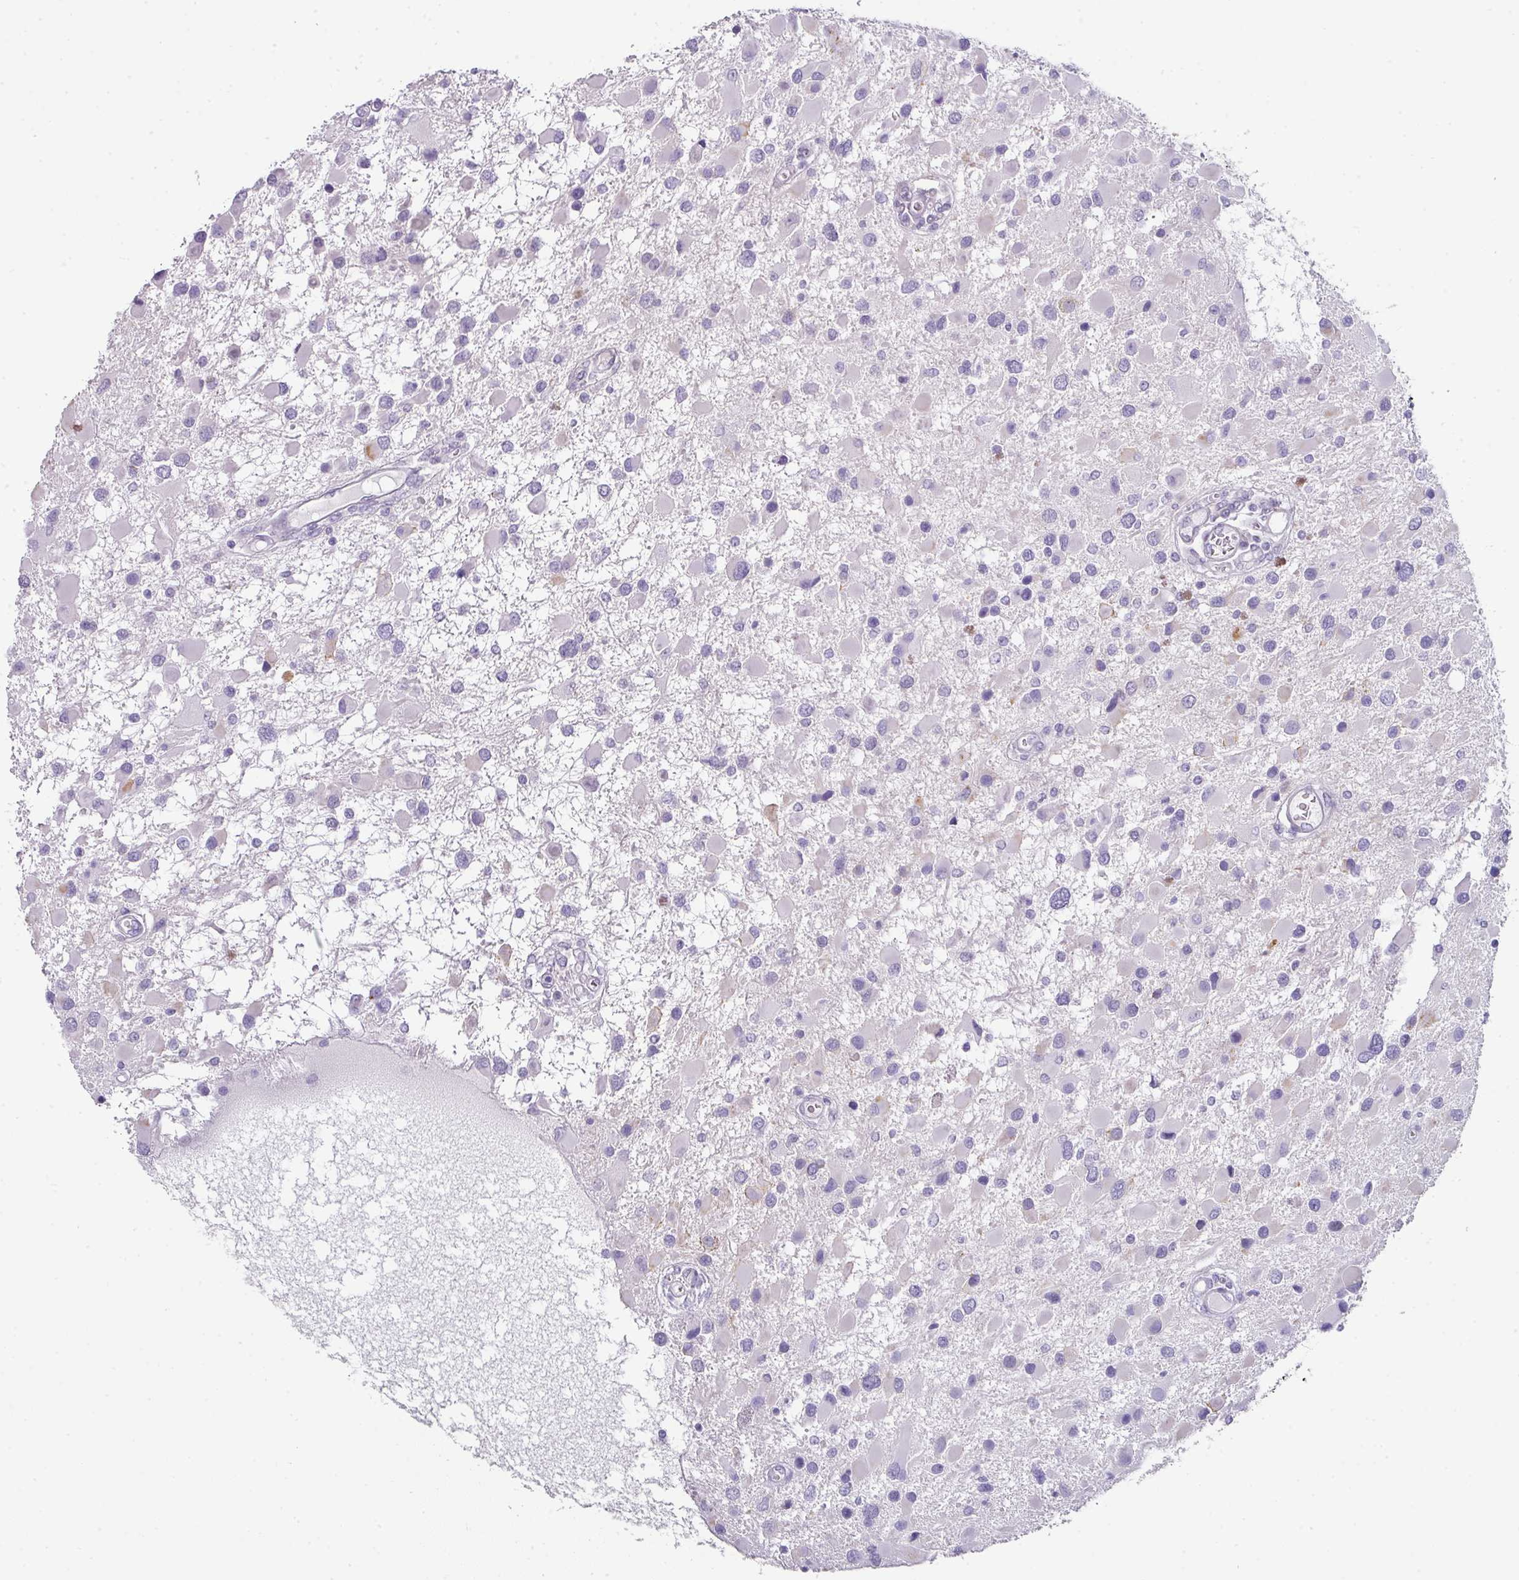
{"staining": {"intensity": "negative", "quantity": "none", "location": "none"}, "tissue": "glioma", "cell_type": "Tumor cells", "image_type": "cancer", "snomed": [{"axis": "morphology", "description": "Glioma, malignant, High grade"}, {"axis": "topography", "description": "Brain"}], "caption": "Tumor cells show no significant protein positivity in glioma. (Stains: DAB immunohistochemistry (IHC) with hematoxylin counter stain, Microscopy: brightfield microscopy at high magnification).", "gene": "ANKRD29", "patient": {"sex": "male", "age": 53}}